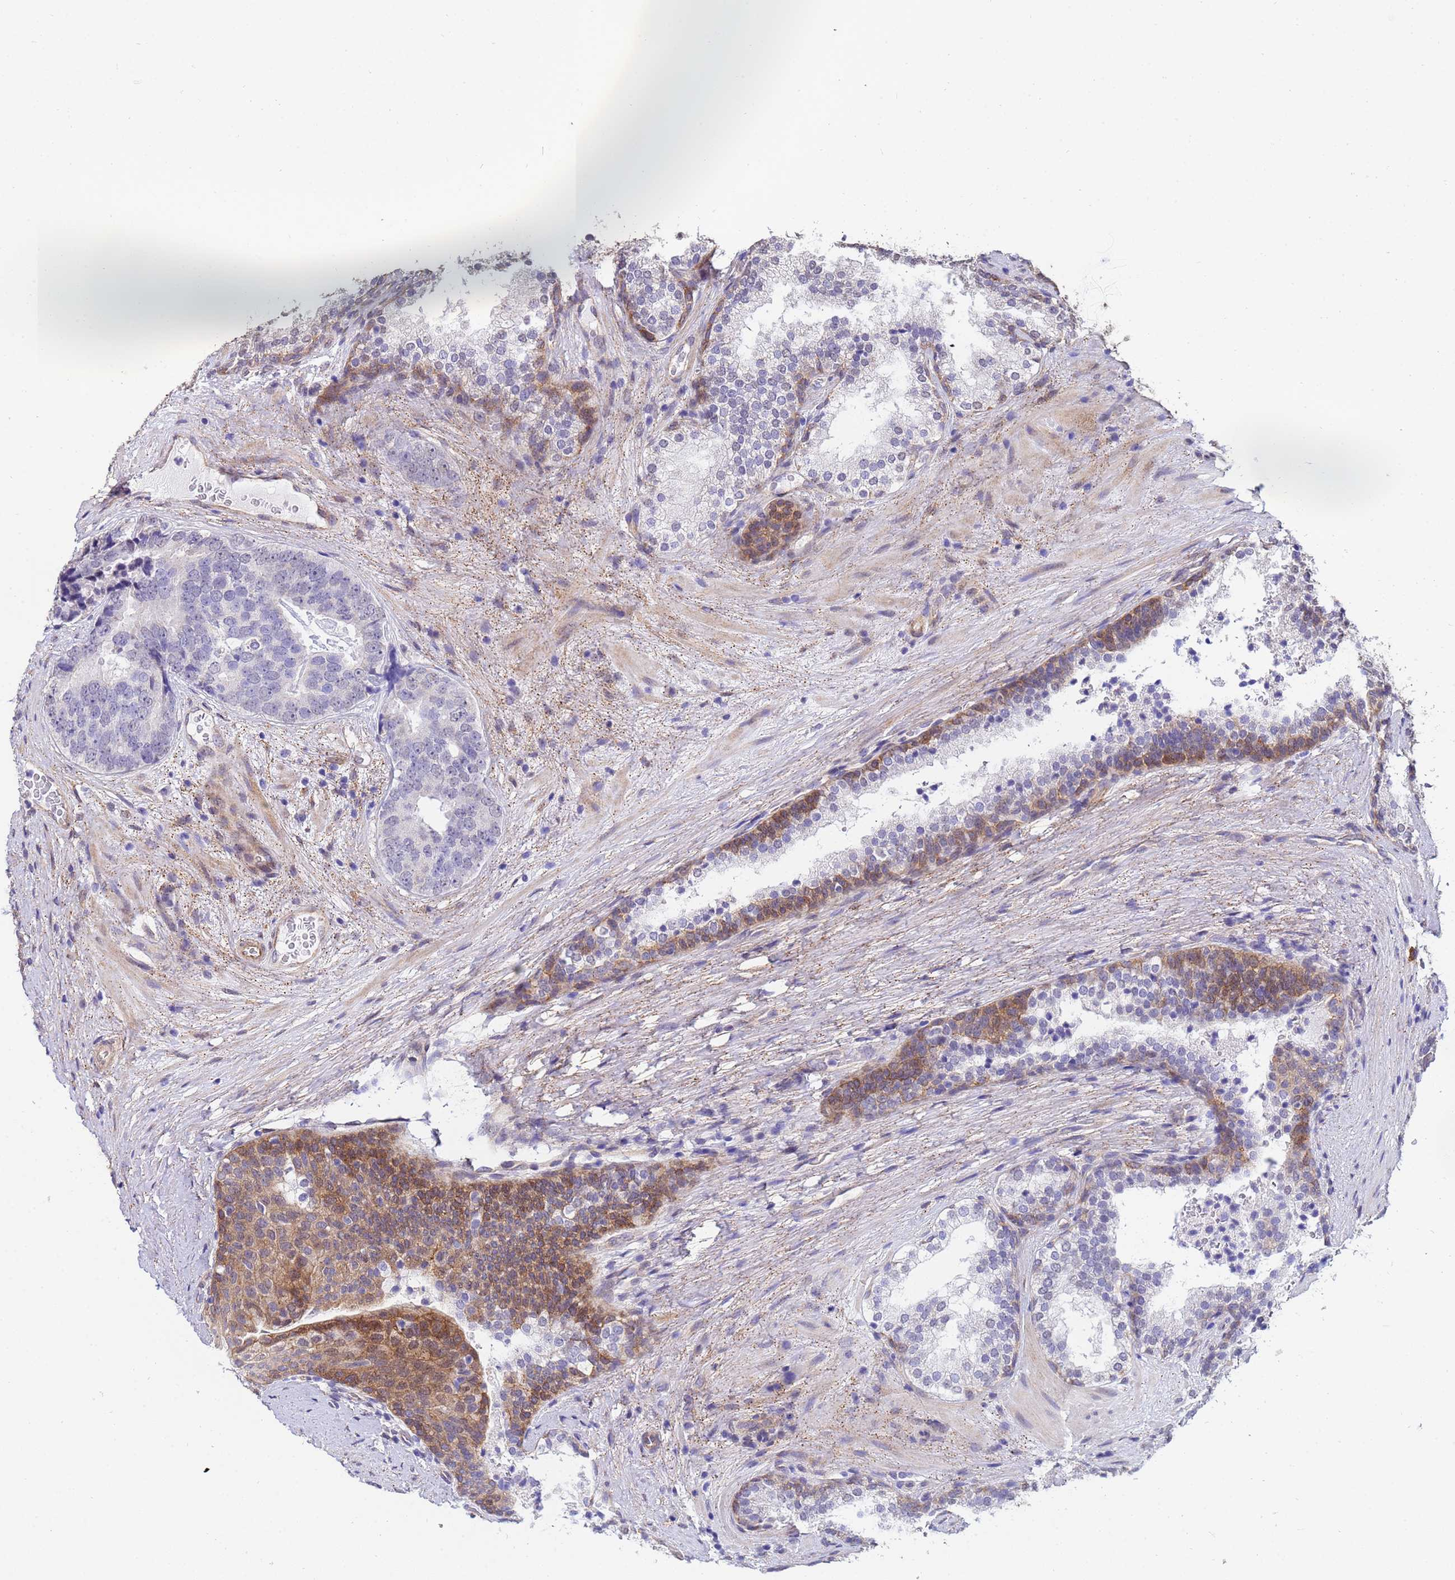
{"staining": {"intensity": "negative", "quantity": "none", "location": "none"}, "tissue": "prostate cancer", "cell_type": "Tumor cells", "image_type": "cancer", "snomed": [{"axis": "morphology", "description": "Adenocarcinoma, High grade"}, {"axis": "topography", "description": "Prostate"}], "caption": "Immunohistochemical staining of prostate cancer reveals no significant expression in tumor cells.", "gene": "TRIP6", "patient": {"sex": "male", "age": 56}}